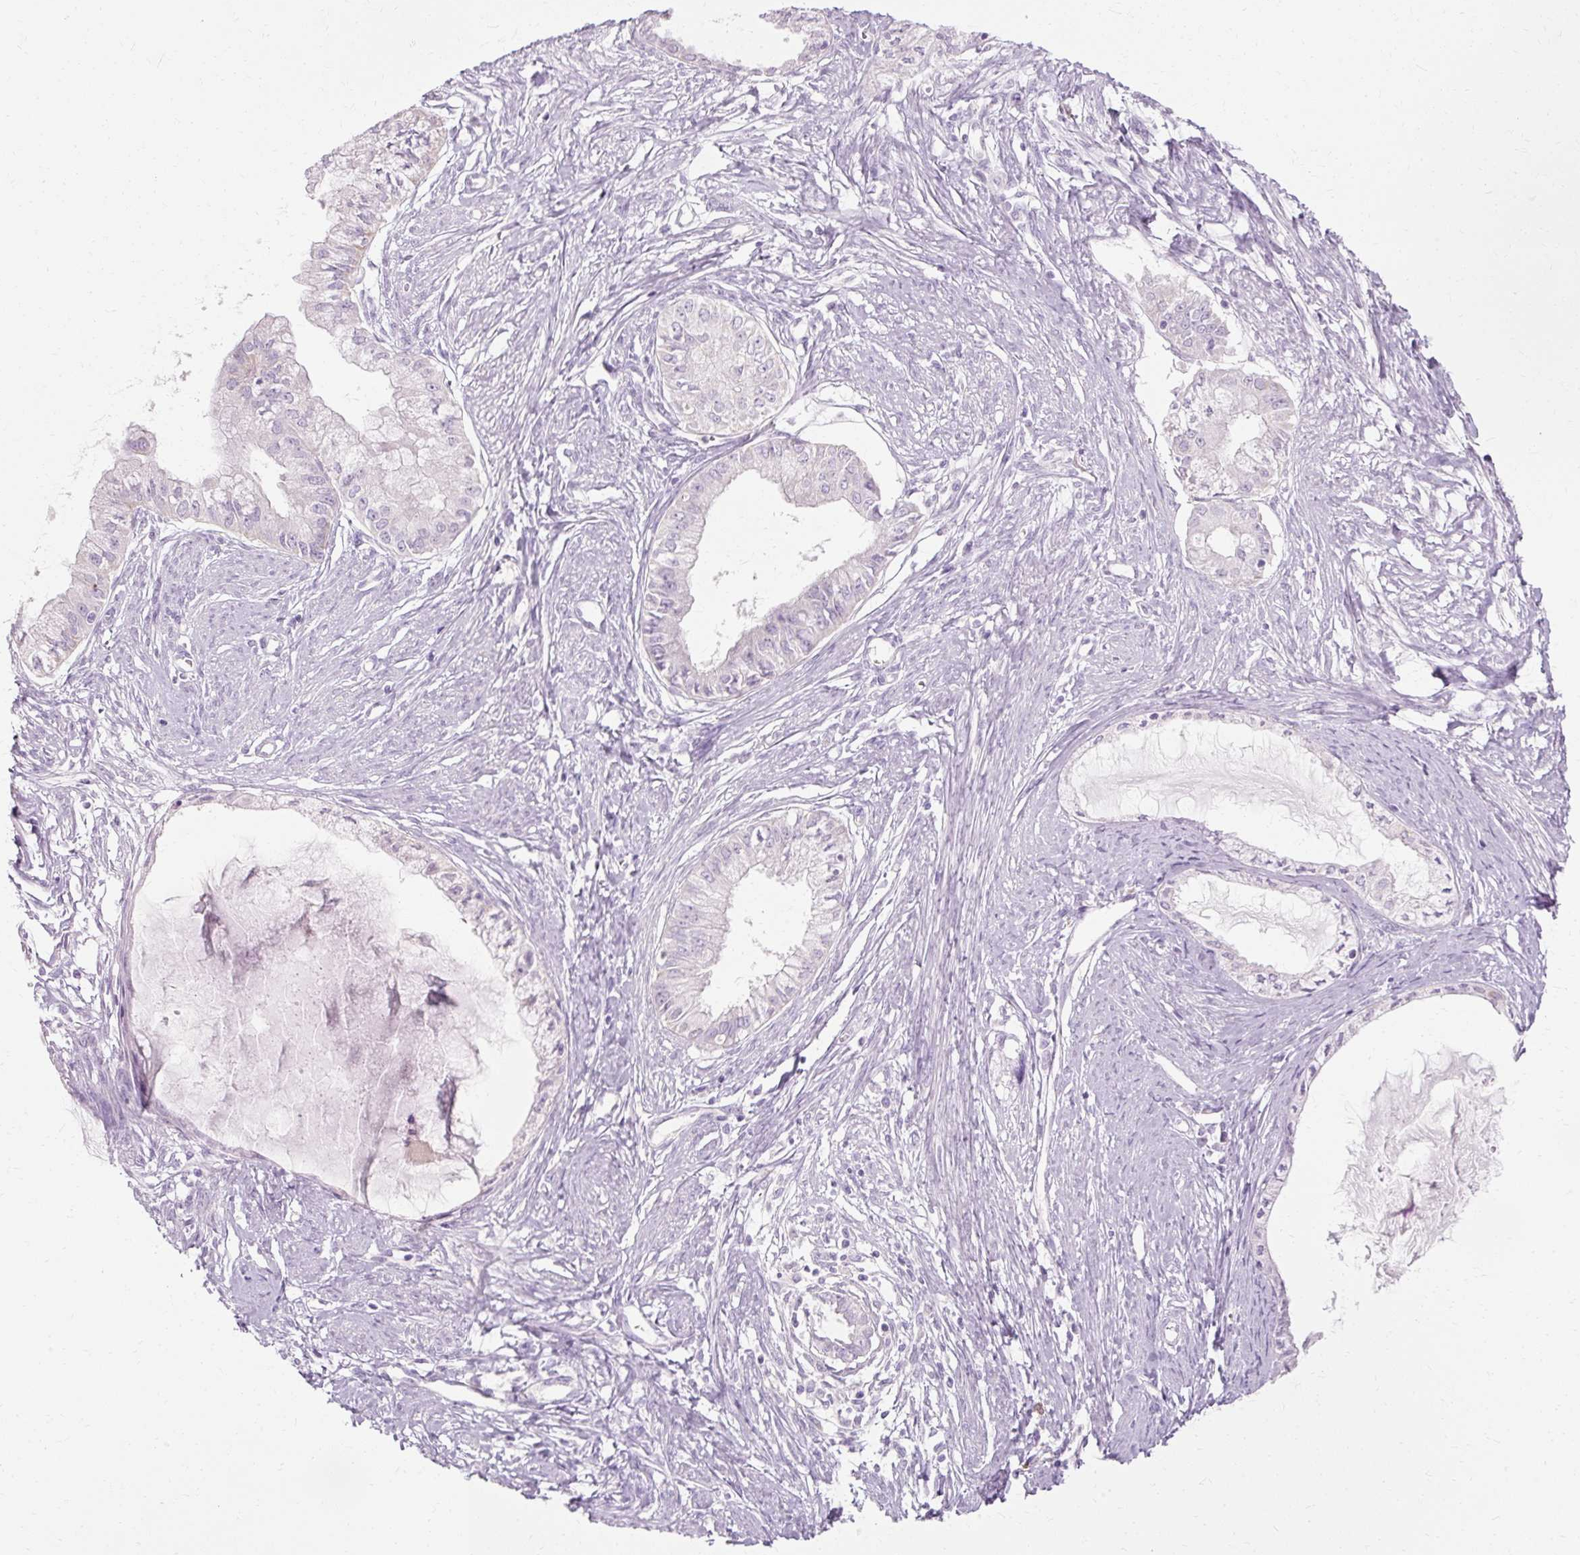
{"staining": {"intensity": "negative", "quantity": "none", "location": "none"}, "tissue": "endometrial cancer", "cell_type": "Tumor cells", "image_type": "cancer", "snomed": [{"axis": "morphology", "description": "Adenocarcinoma, NOS"}, {"axis": "topography", "description": "Endometrium"}], "caption": "Immunohistochemical staining of human endometrial cancer displays no significant staining in tumor cells.", "gene": "HSD11B1", "patient": {"sex": "female", "age": 76}}